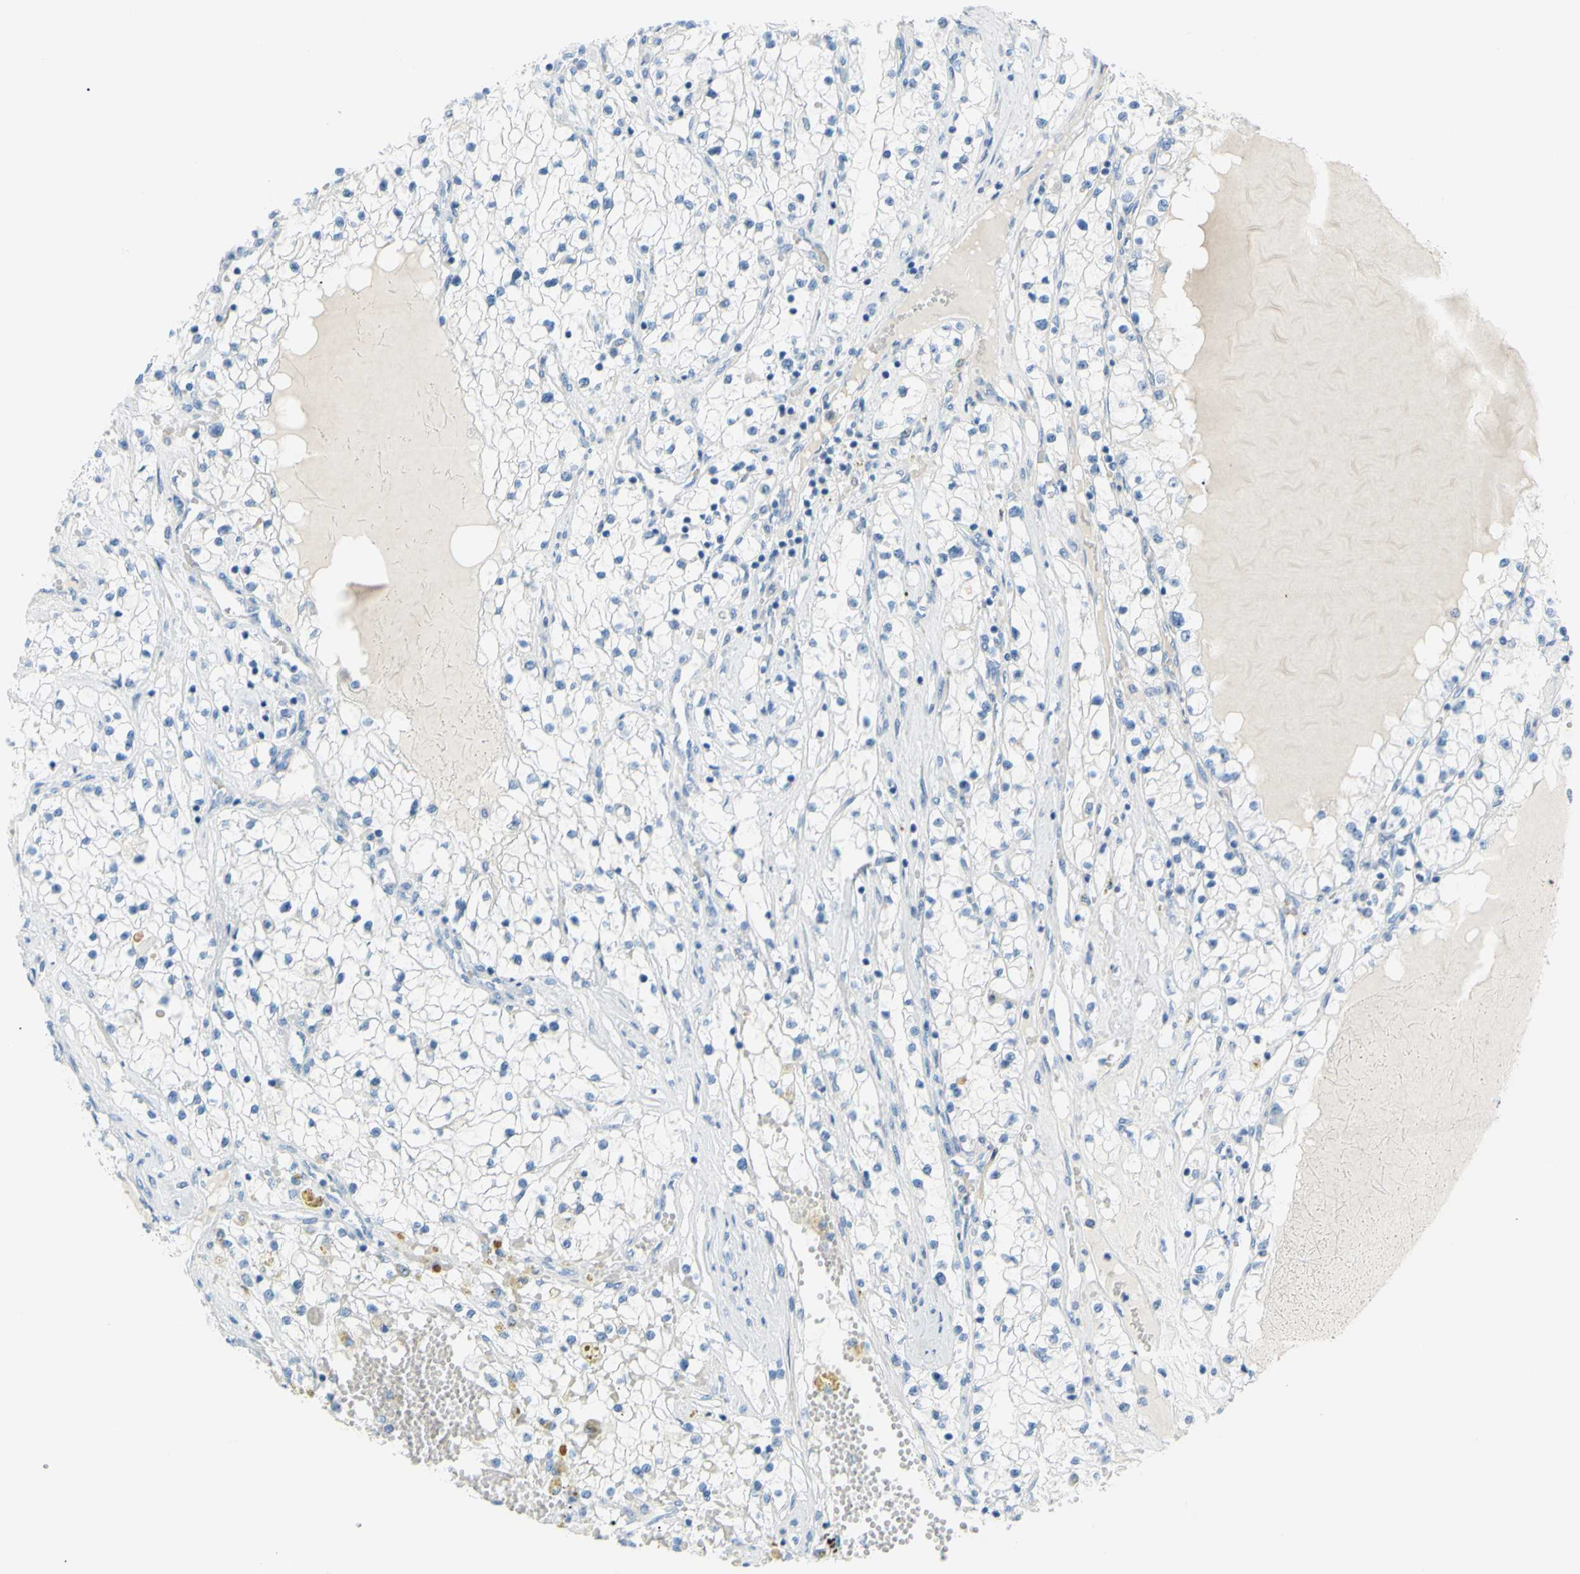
{"staining": {"intensity": "negative", "quantity": "none", "location": "none"}, "tissue": "renal cancer", "cell_type": "Tumor cells", "image_type": "cancer", "snomed": [{"axis": "morphology", "description": "Adenocarcinoma, NOS"}, {"axis": "topography", "description": "Kidney"}], "caption": "This image is of renal cancer (adenocarcinoma) stained with immunohistochemistry (IHC) to label a protein in brown with the nuclei are counter-stained blue. There is no staining in tumor cells.", "gene": "DCT", "patient": {"sex": "male", "age": 68}}